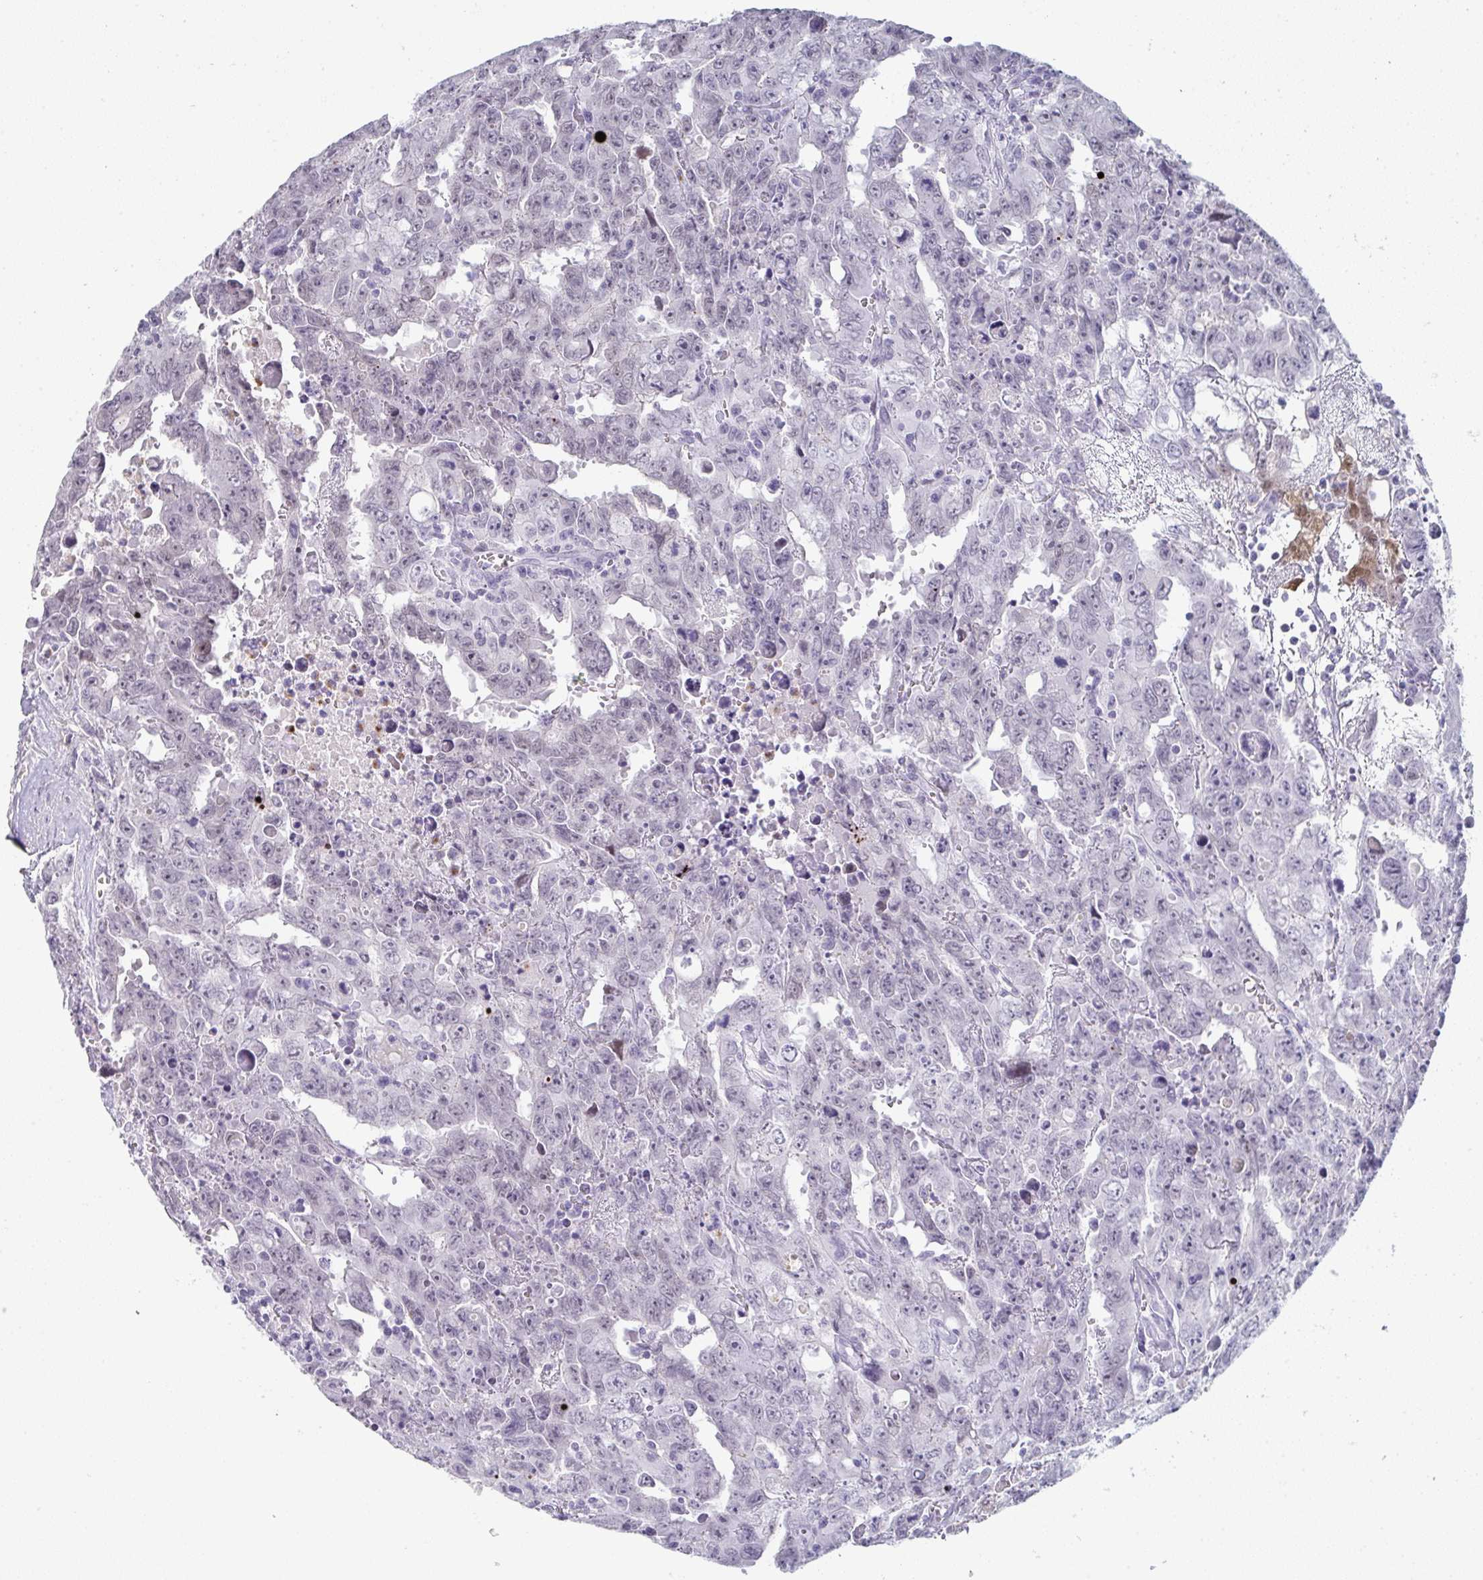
{"staining": {"intensity": "negative", "quantity": "none", "location": "none"}, "tissue": "testis cancer", "cell_type": "Tumor cells", "image_type": "cancer", "snomed": [{"axis": "morphology", "description": "Carcinoma, Embryonal, NOS"}, {"axis": "topography", "description": "Testis"}], "caption": "A high-resolution micrograph shows immunohistochemistry staining of testis cancer, which reveals no significant staining in tumor cells.", "gene": "A1CF", "patient": {"sex": "male", "age": 24}}